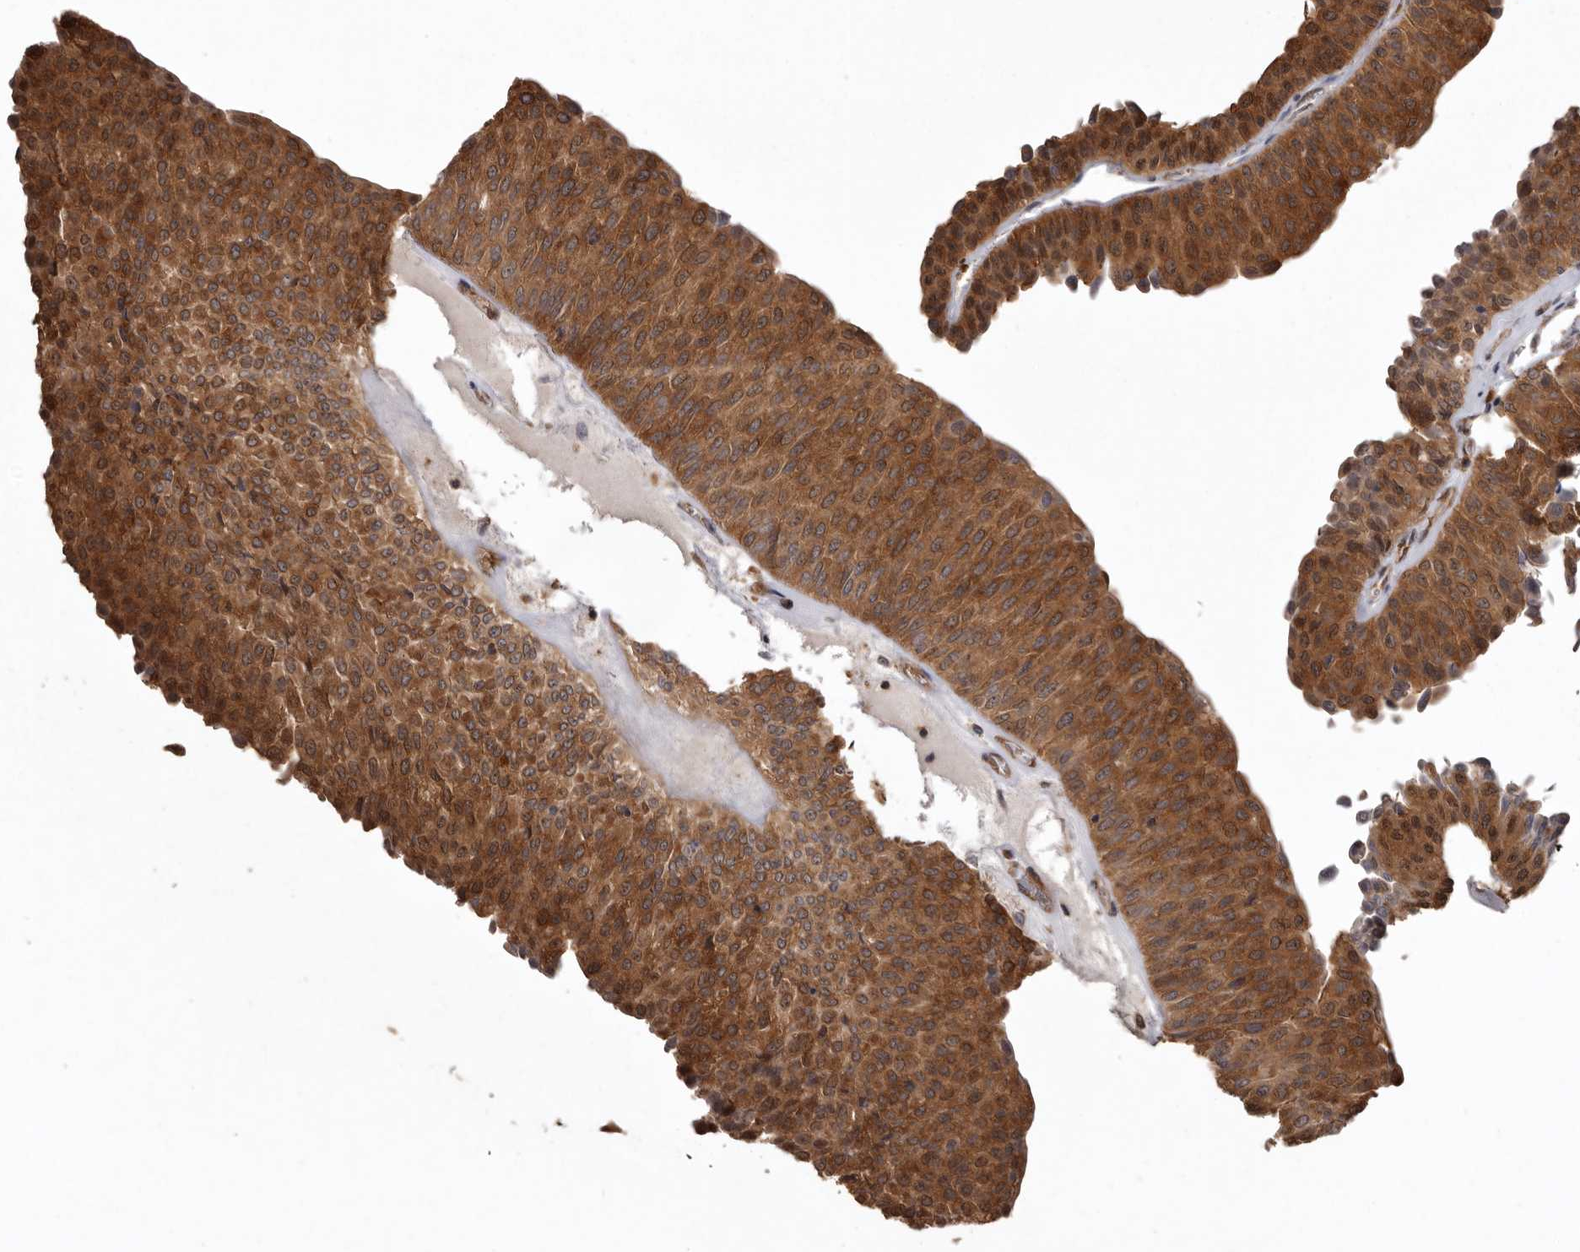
{"staining": {"intensity": "strong", "quantity": ">75%", "location": "cytoplasmic/membranous"}, "tissue": "urothelial cancer", "cell_type": "Tumor cells", "image_type": "cancer", "snomed": [{"axis": "morphology", "description": "Urothelial carcinoma, Low grade"}, {"axis": "topography", "description": "Urinary bladder"}], "caption": "Human urothelial carcinoma (low-grade) stained for a protein (brown) displays strong cytoplasmic/membranous positive positivity in about >75% of tumor cells.", "gene": "DARS1", "patient": {"sex": "male", "age": 78}}